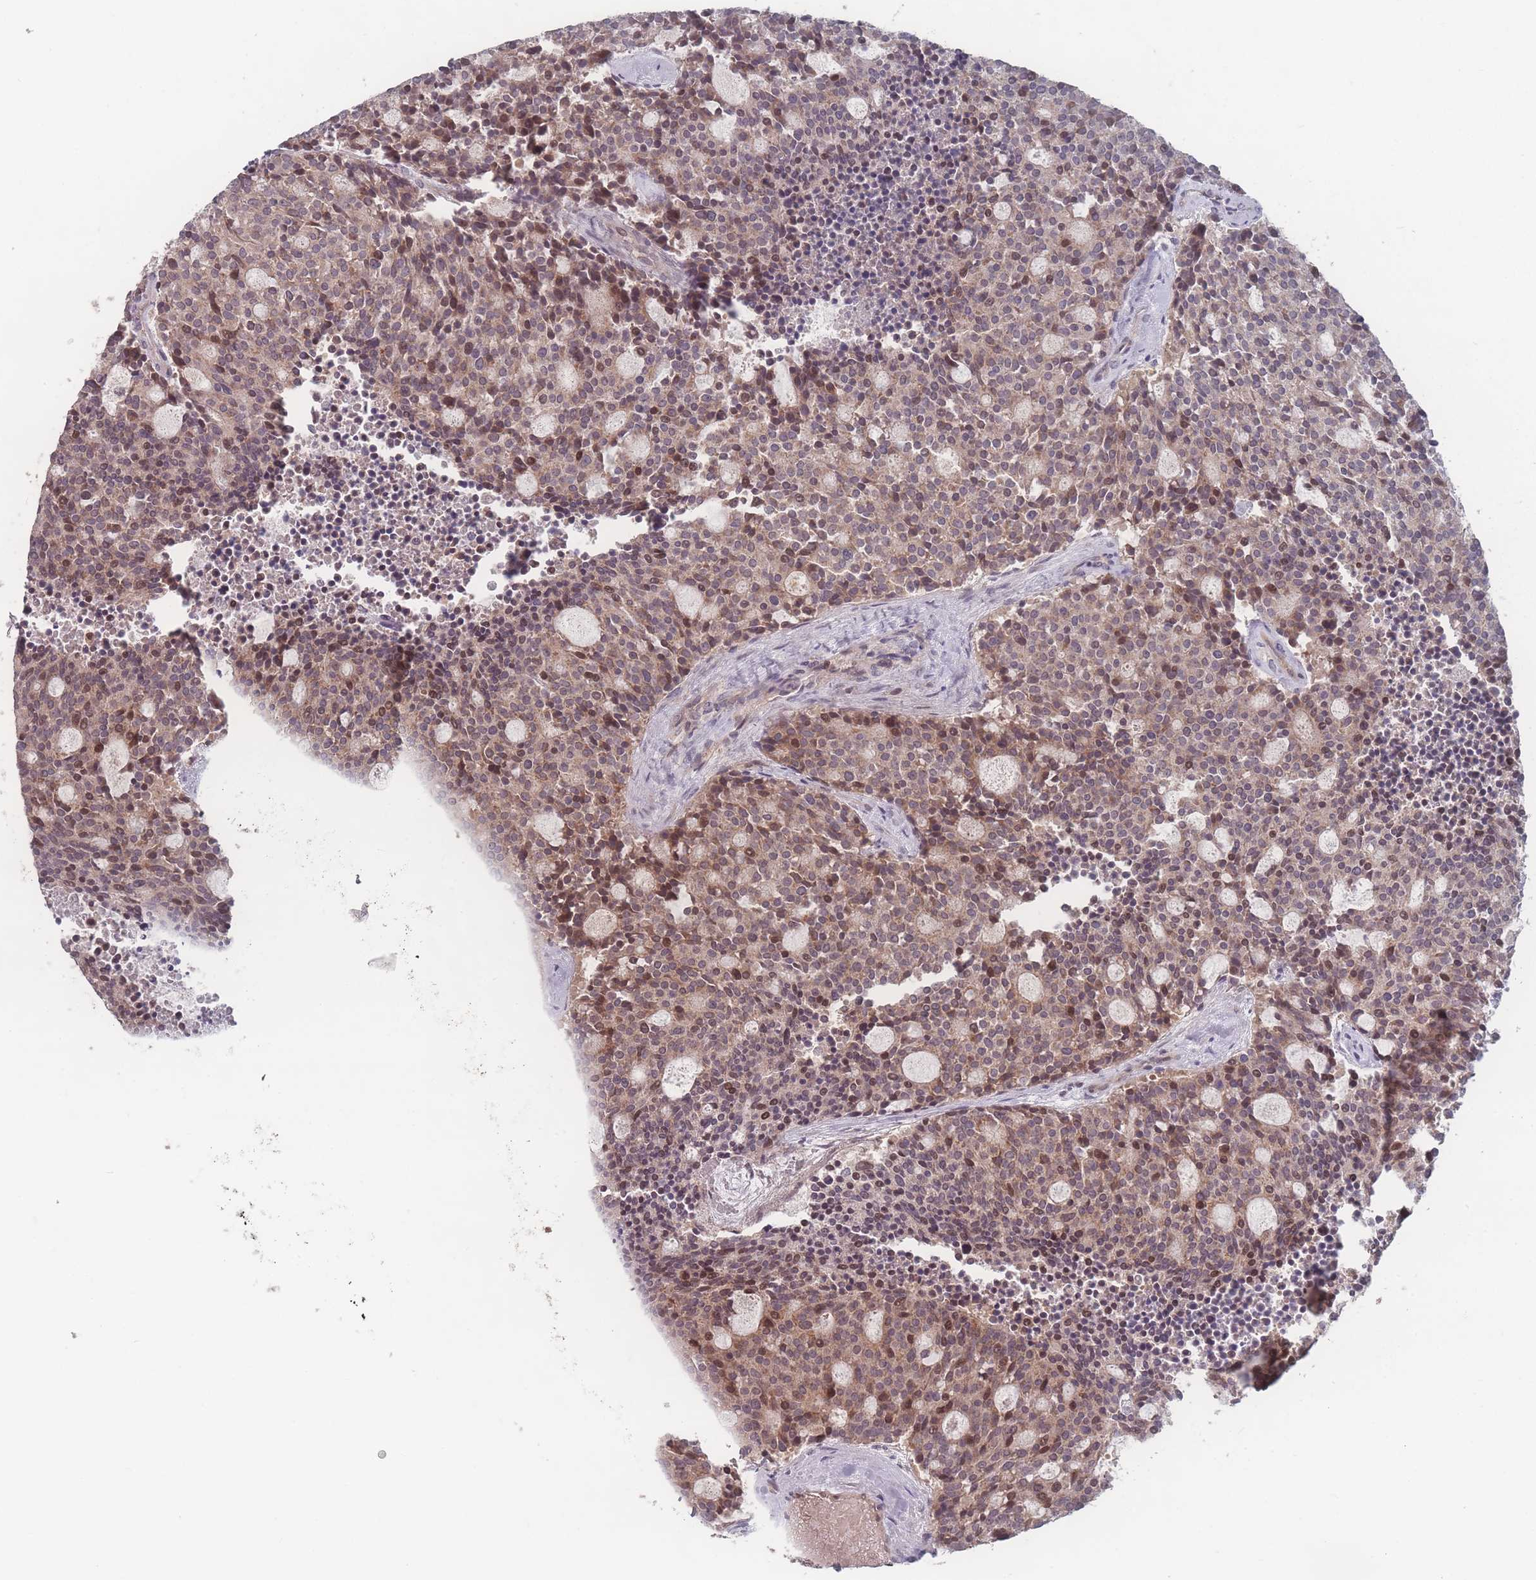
{"staining": {"intensity": "moderate", "quantity": "25%-75%", "location": "cytoplasmic/membranous"}, "tissue": "carcinoid", "cell_type": "Tumor cells", "image_type": "cancer", "snomed": [{"axis": "morphology", "description": "Carcinoid, malignant, NOS"}, {"axis": "topography", "description": "Pancreas"}], "caption": "High-power microscopy captured an immunohistochemistry histopathology image of carcinoid (malignant), revealing moderate cytoplasmic/membranous expression in about 25%-75% of tumor cells.", "gene": "HAGH", "patient": {"sex": "female", "age": 54}}